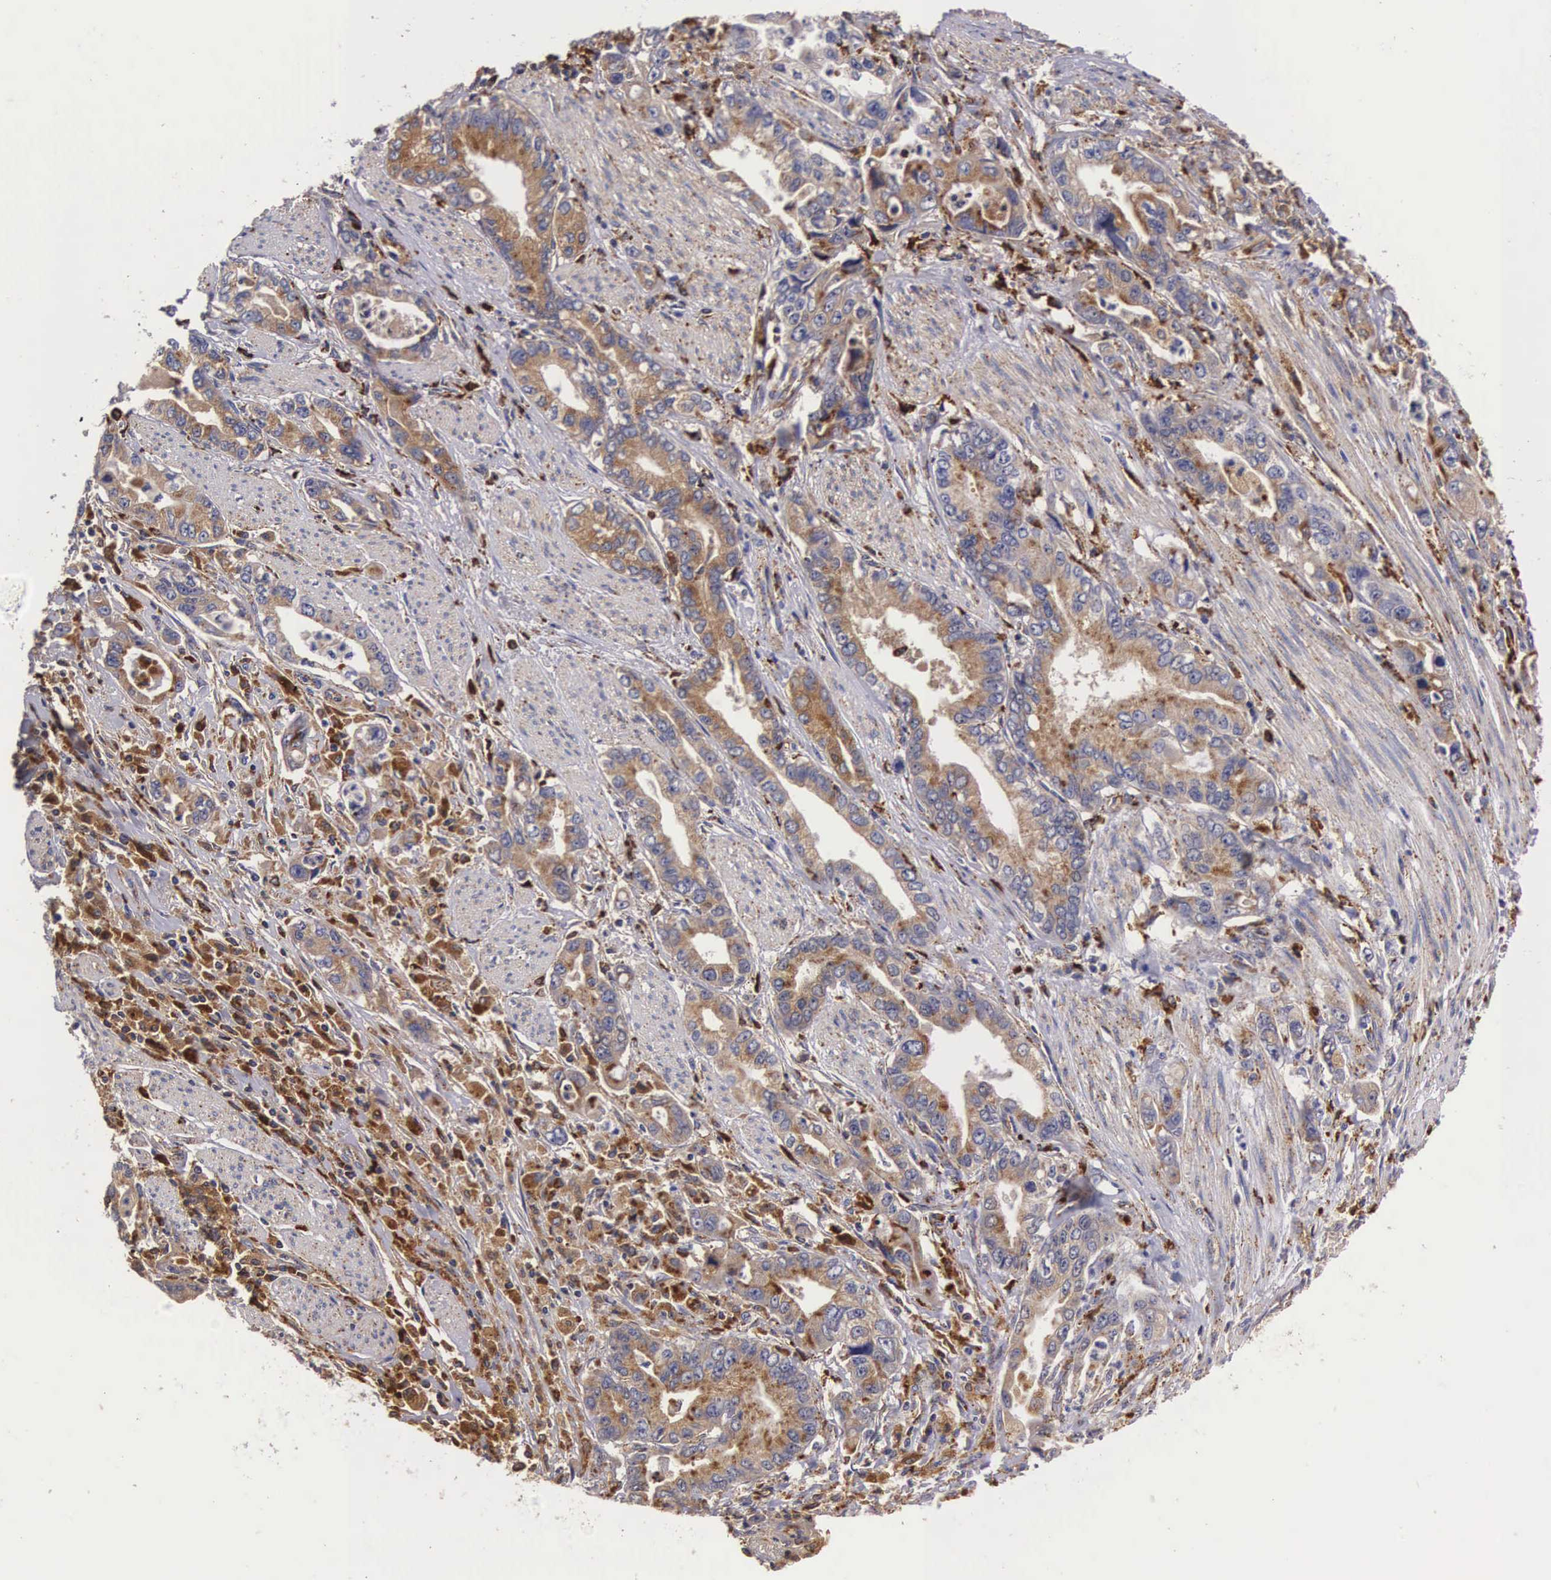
{"staining": {"intensity": "moderate", "quantity": "25%-75%", "location": "cytoplasmic/membranous"}, "tissue": "stomach cancer", "cell_type": "Tumor cells", "image_type": "cancer", "snomed": [{"axis": "morphology", "description": "Adenocarcinoma, NOS"}, {"axis": "topography", "description": "Pancreas"}, {"axis": "topography", "description": "Stomach, upper"}], "caption": "Human stomach cancer stained with a protein marker exhibits moderate staining in tumor cells.", "gene": "NAGA", "patient": {"sex": "male", "age": 77}}